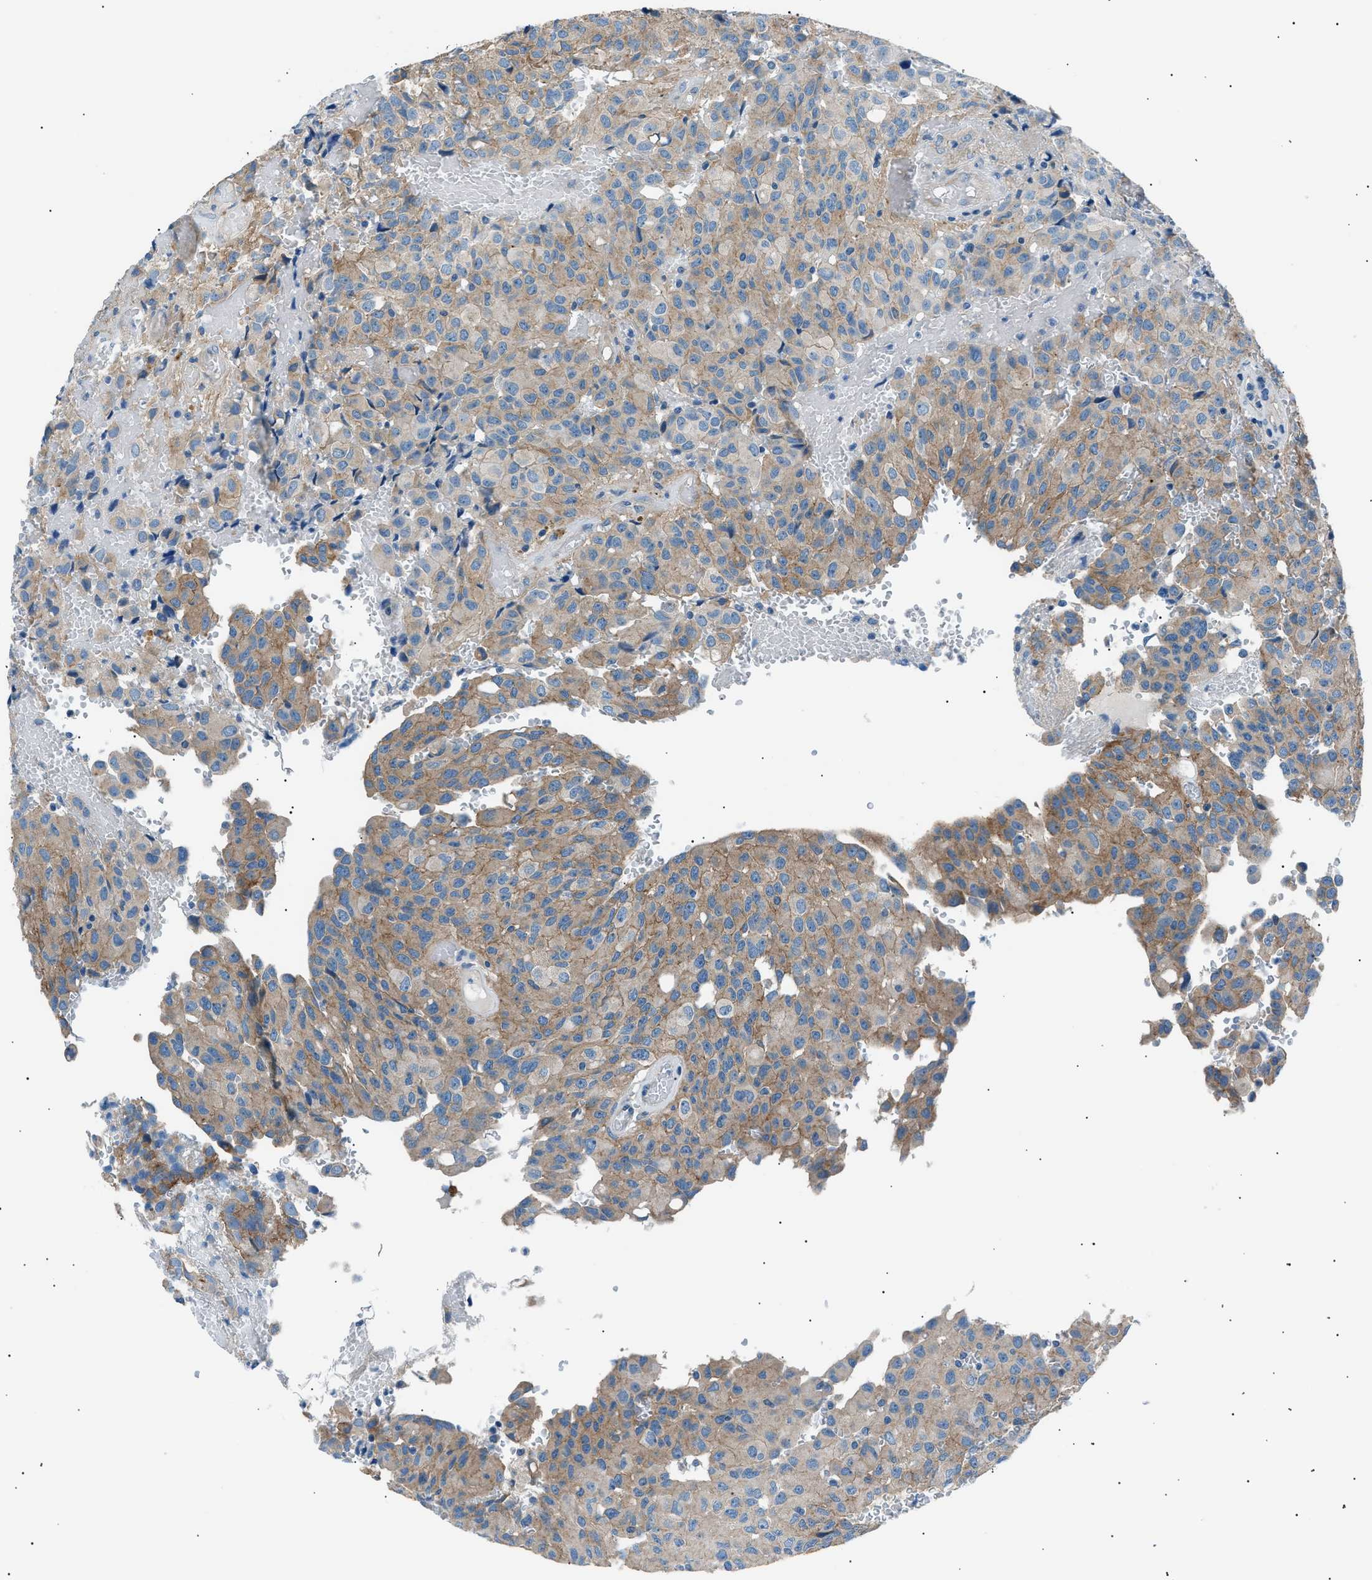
{"staining": {"intensity": "weak", "quantity": "25%-75%", "location": "cytoplasmic/membranous"}, "tissue": "glioma", "cell_type": "Tumor cells", "image_type": "cancer", "snomed": [{"axis": "morphology", "description": "Glioma, malignant, High grade"}, {"axis": "topography", "description": "Brain"}], "caption": "Tumor cells reveal weak cytoplasmic/membranous positivity in about 25%-75% of cells in glioma. Immunohistochemistry stains the protein of interest in brown and the nuclei are stained blue.", "gene": "LRRC37B", "patient": {"sex": "male", "age": 32}}